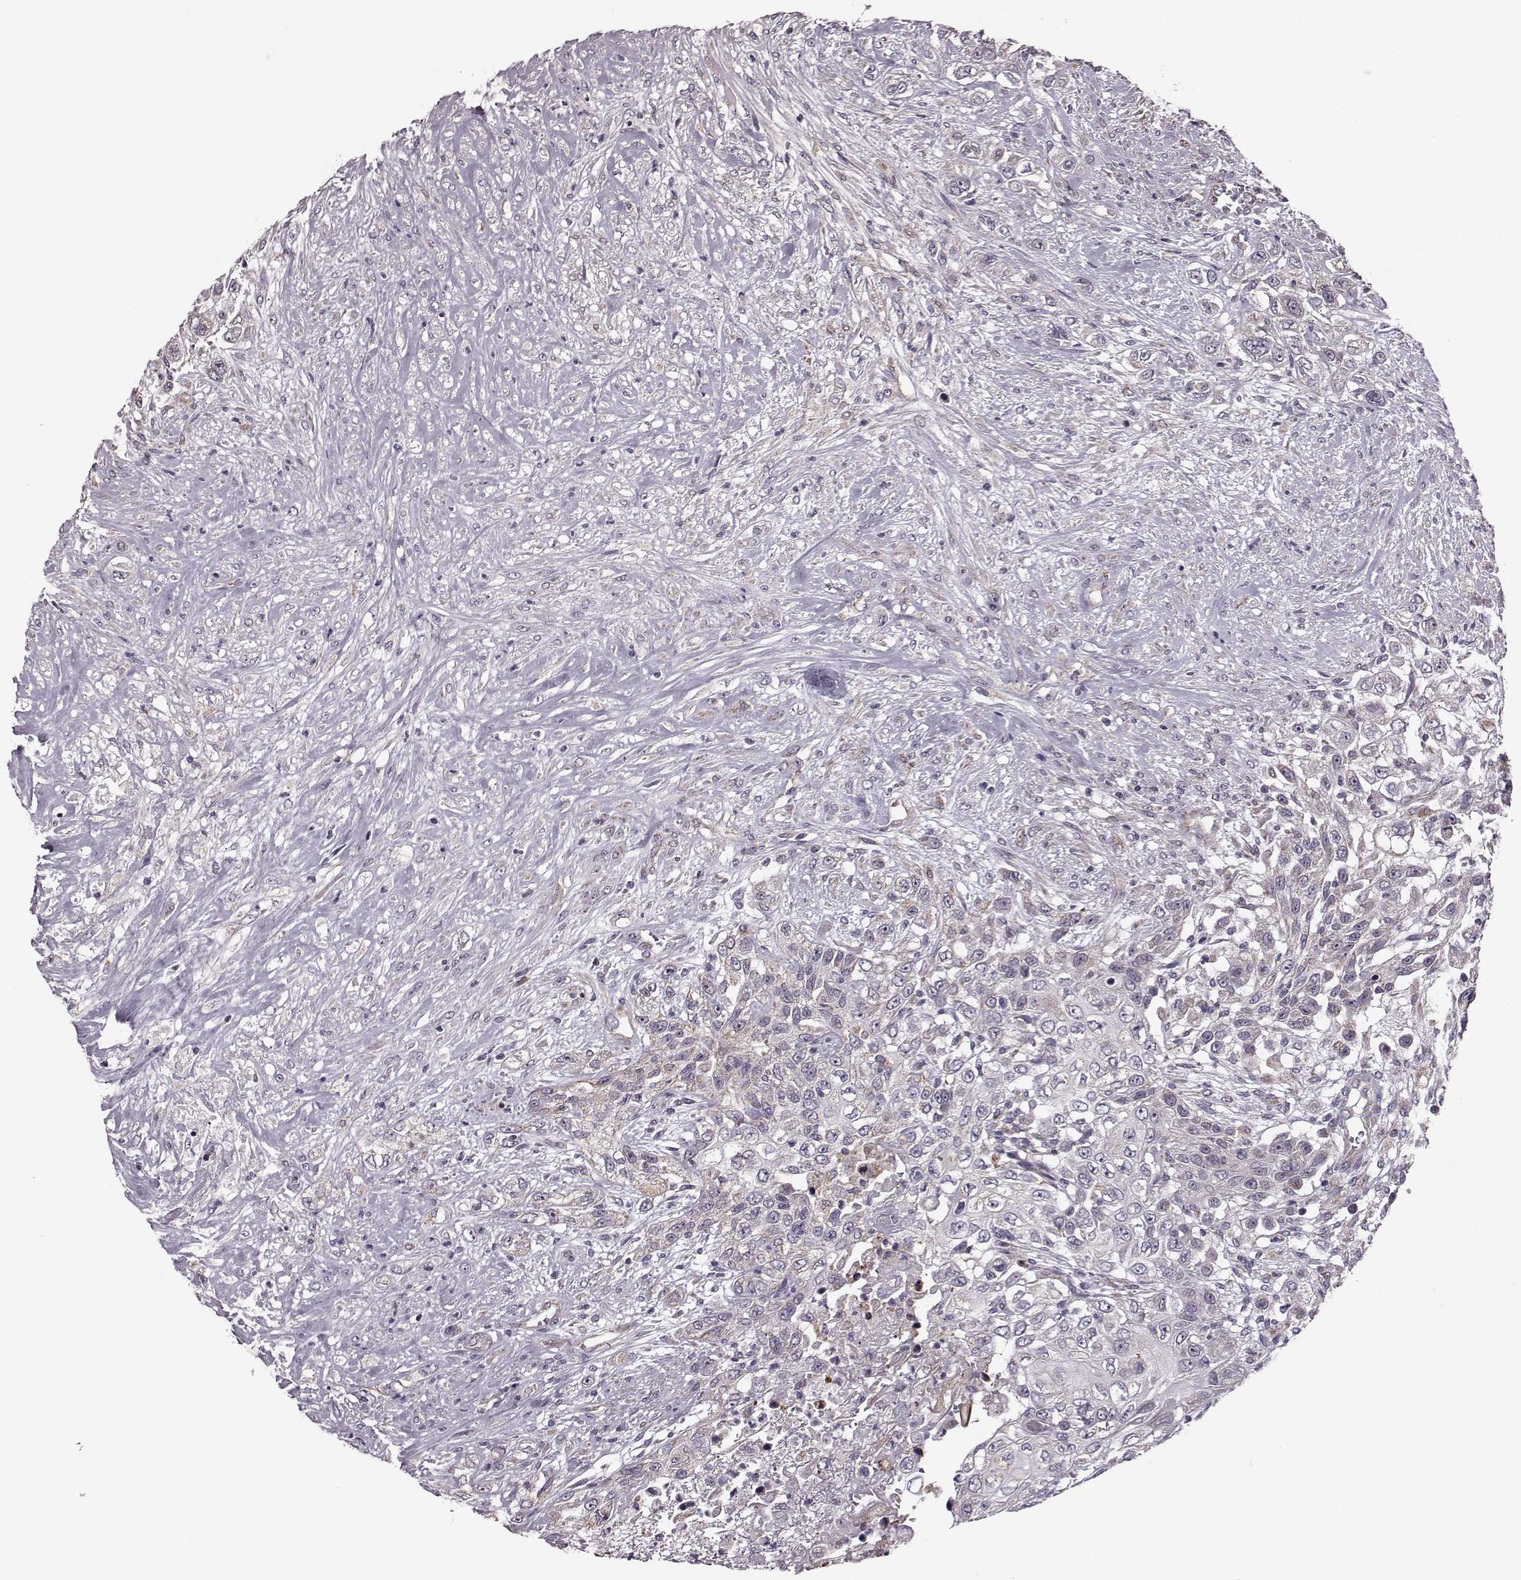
{"staining": {"intensity": "negative", "quantity": "none", "location": "none"}, "tissue": "urothelial cancer", "cell_type": "Tumor cells", "image_type": "cancer", "snomed": [{"axis": "morphology", "description": "Urothelial carcinoma, High grade"}, {"axis": "topography", "description": "Urinary bladder"}], "caption": "Tumor cells are negative for protein expression in human high-grade urothelial carcinoma. (DAB IHC visualized using brightfield microscopy, high magnification).", "gene": "PUDP", "patient": {"sex": "female", "age": 56}}